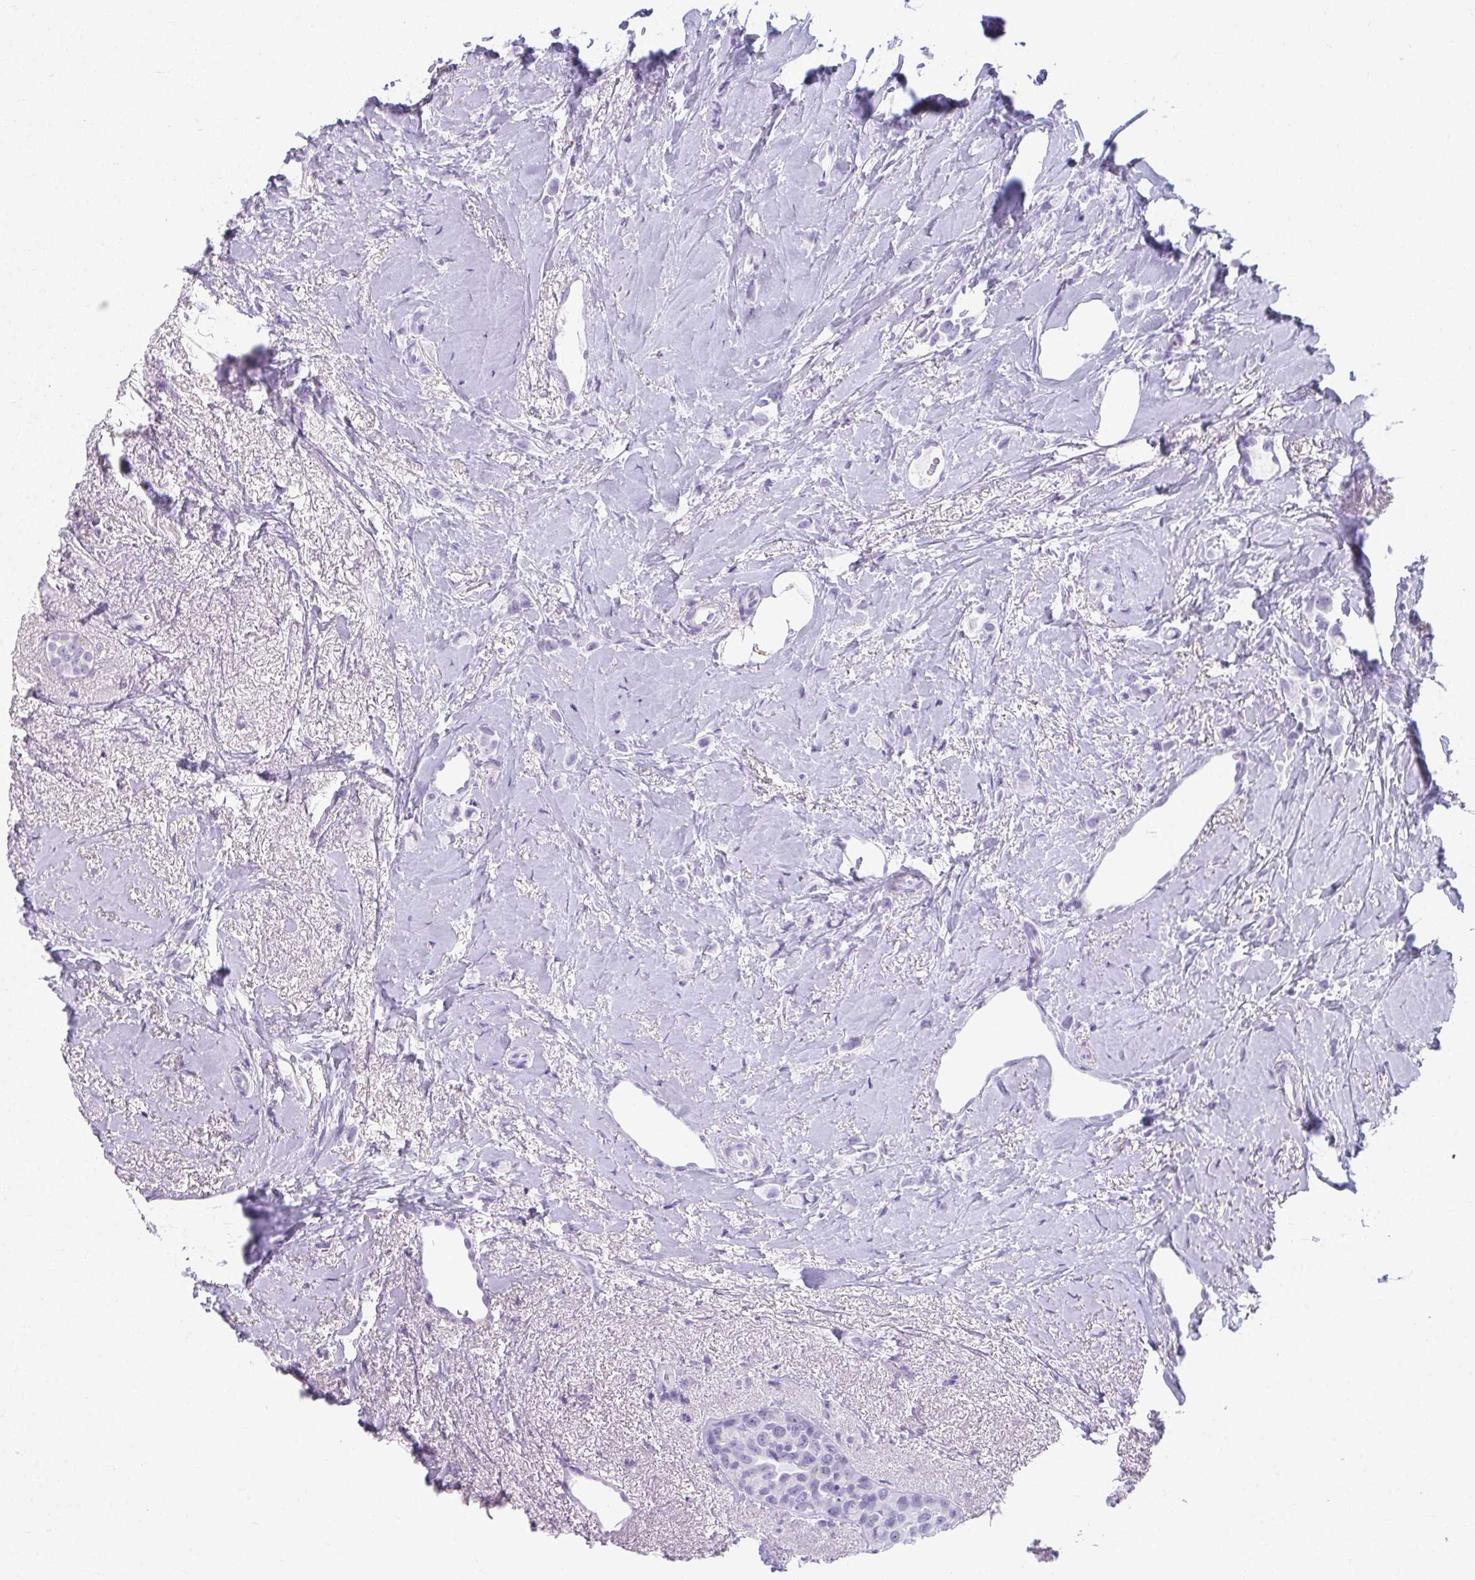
{"staining": {"intensity": "negative", "quantity": "none", "location": "none"}, "tissue": "breast cancer", "cell_type": "Tumor cells", "image_type": "cancer", "snomed": [{"axis": "morphology", "description": "Lobular carcinoma"}, {"axis": "topography", "description": "Breast"}], "caption": "Immunohistochemical staining of breast cancer shows no significant staining in tumor cells. The staining was performed using DAB (3,3'-diaminobenzidine) to visualize the protein expression in brown, while the nuclei were stained in blue with hematoxylin (Magnification: 20x).", "gene": "MOBP", "patient": {"sex": "female", "age": 66}}